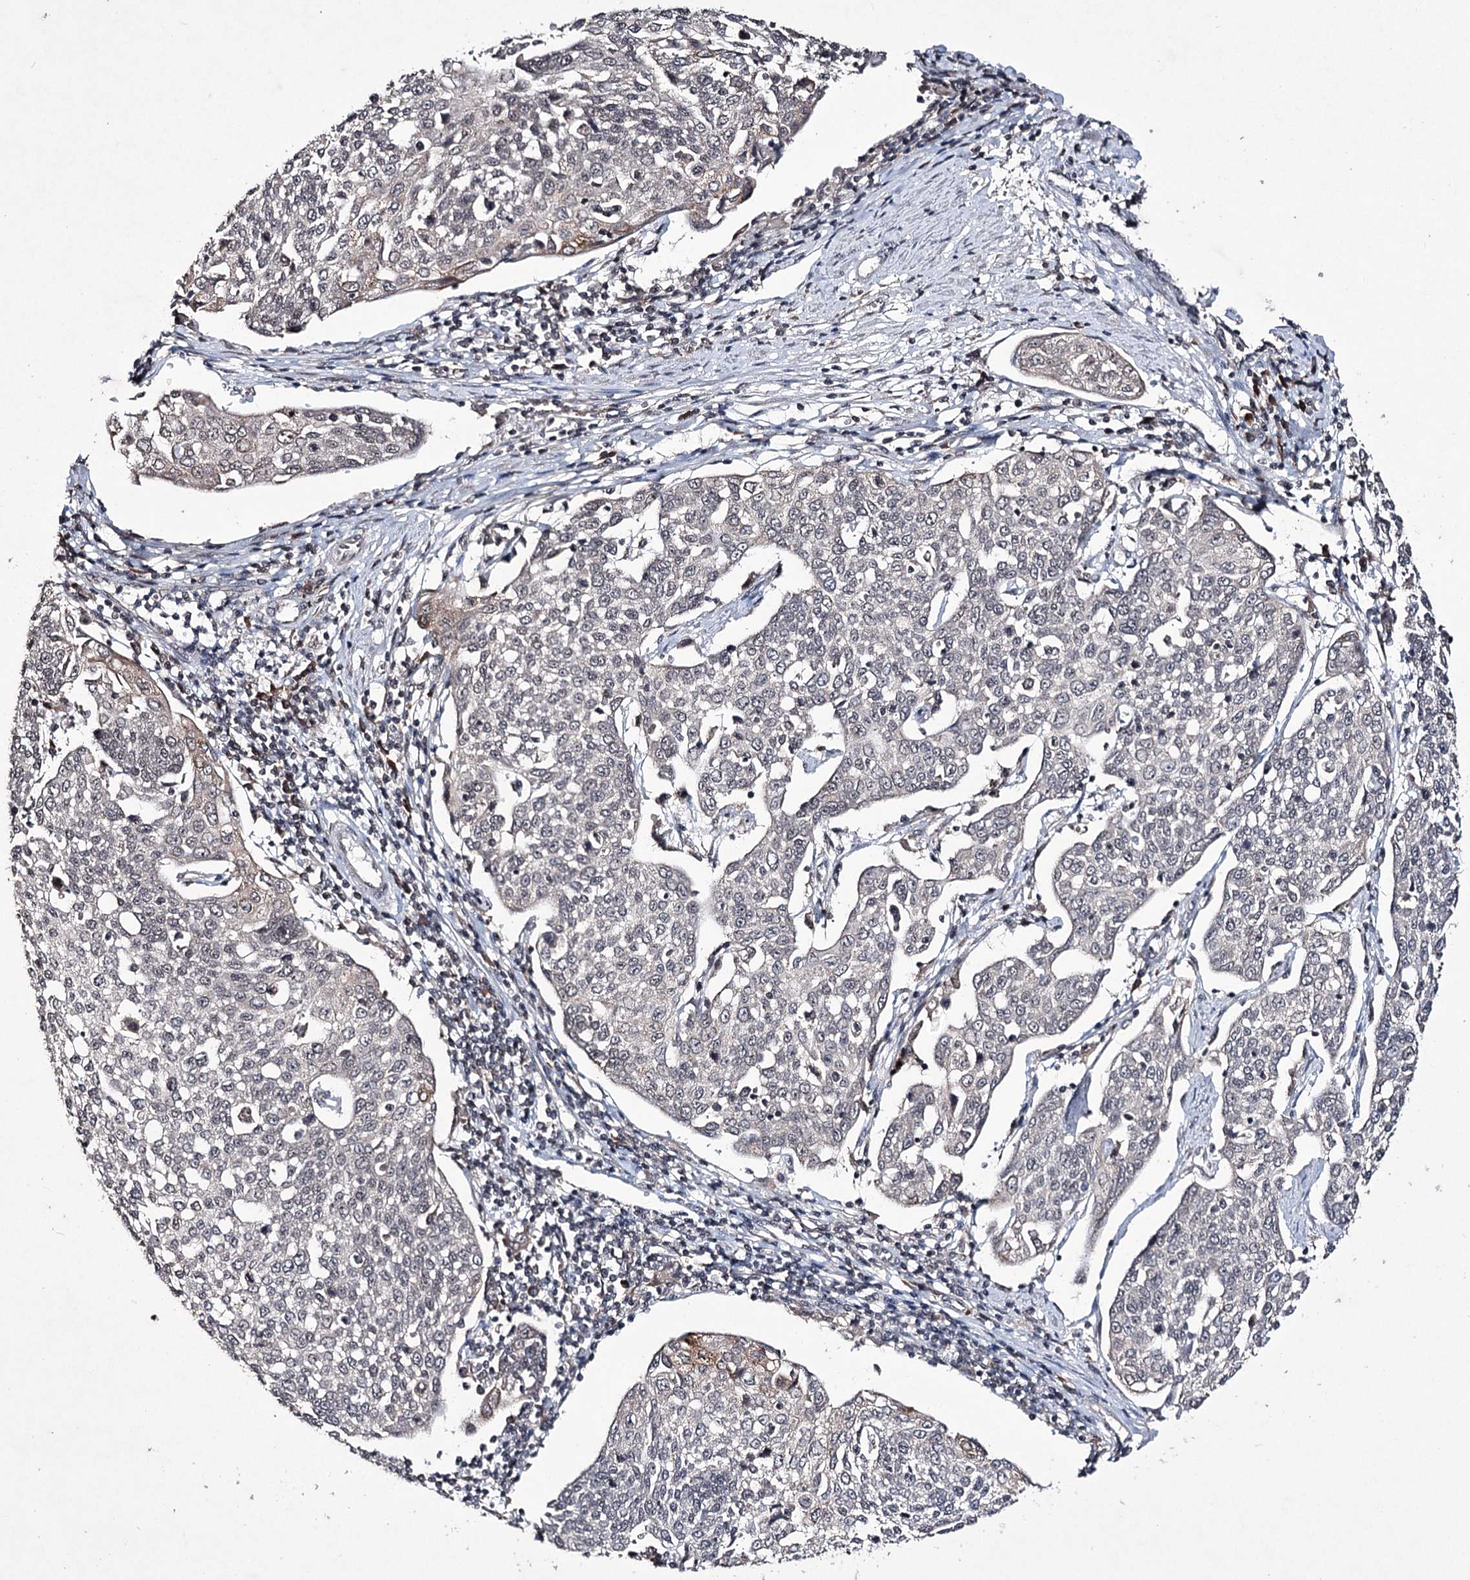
{"staining": {"intensity": "weak", "quantity": "<25%", "location": "nuclear"}, "tissue": "cervical cancer", "cell_type": "Tumor cells", "image_type": "cancer", "snomed": [{"axis": "morphology", "description": "Squamous cell carcinoma, NOS"}, {"axis": "topography", "description": "Cervix"}], "caption": "Cervical cancer (squamous cell carcinoma) stained for a protein using IHC exhibits no staining tumor cells.", "gene": "VGLL4", "patient": {"sex": "female", "age": 34}}